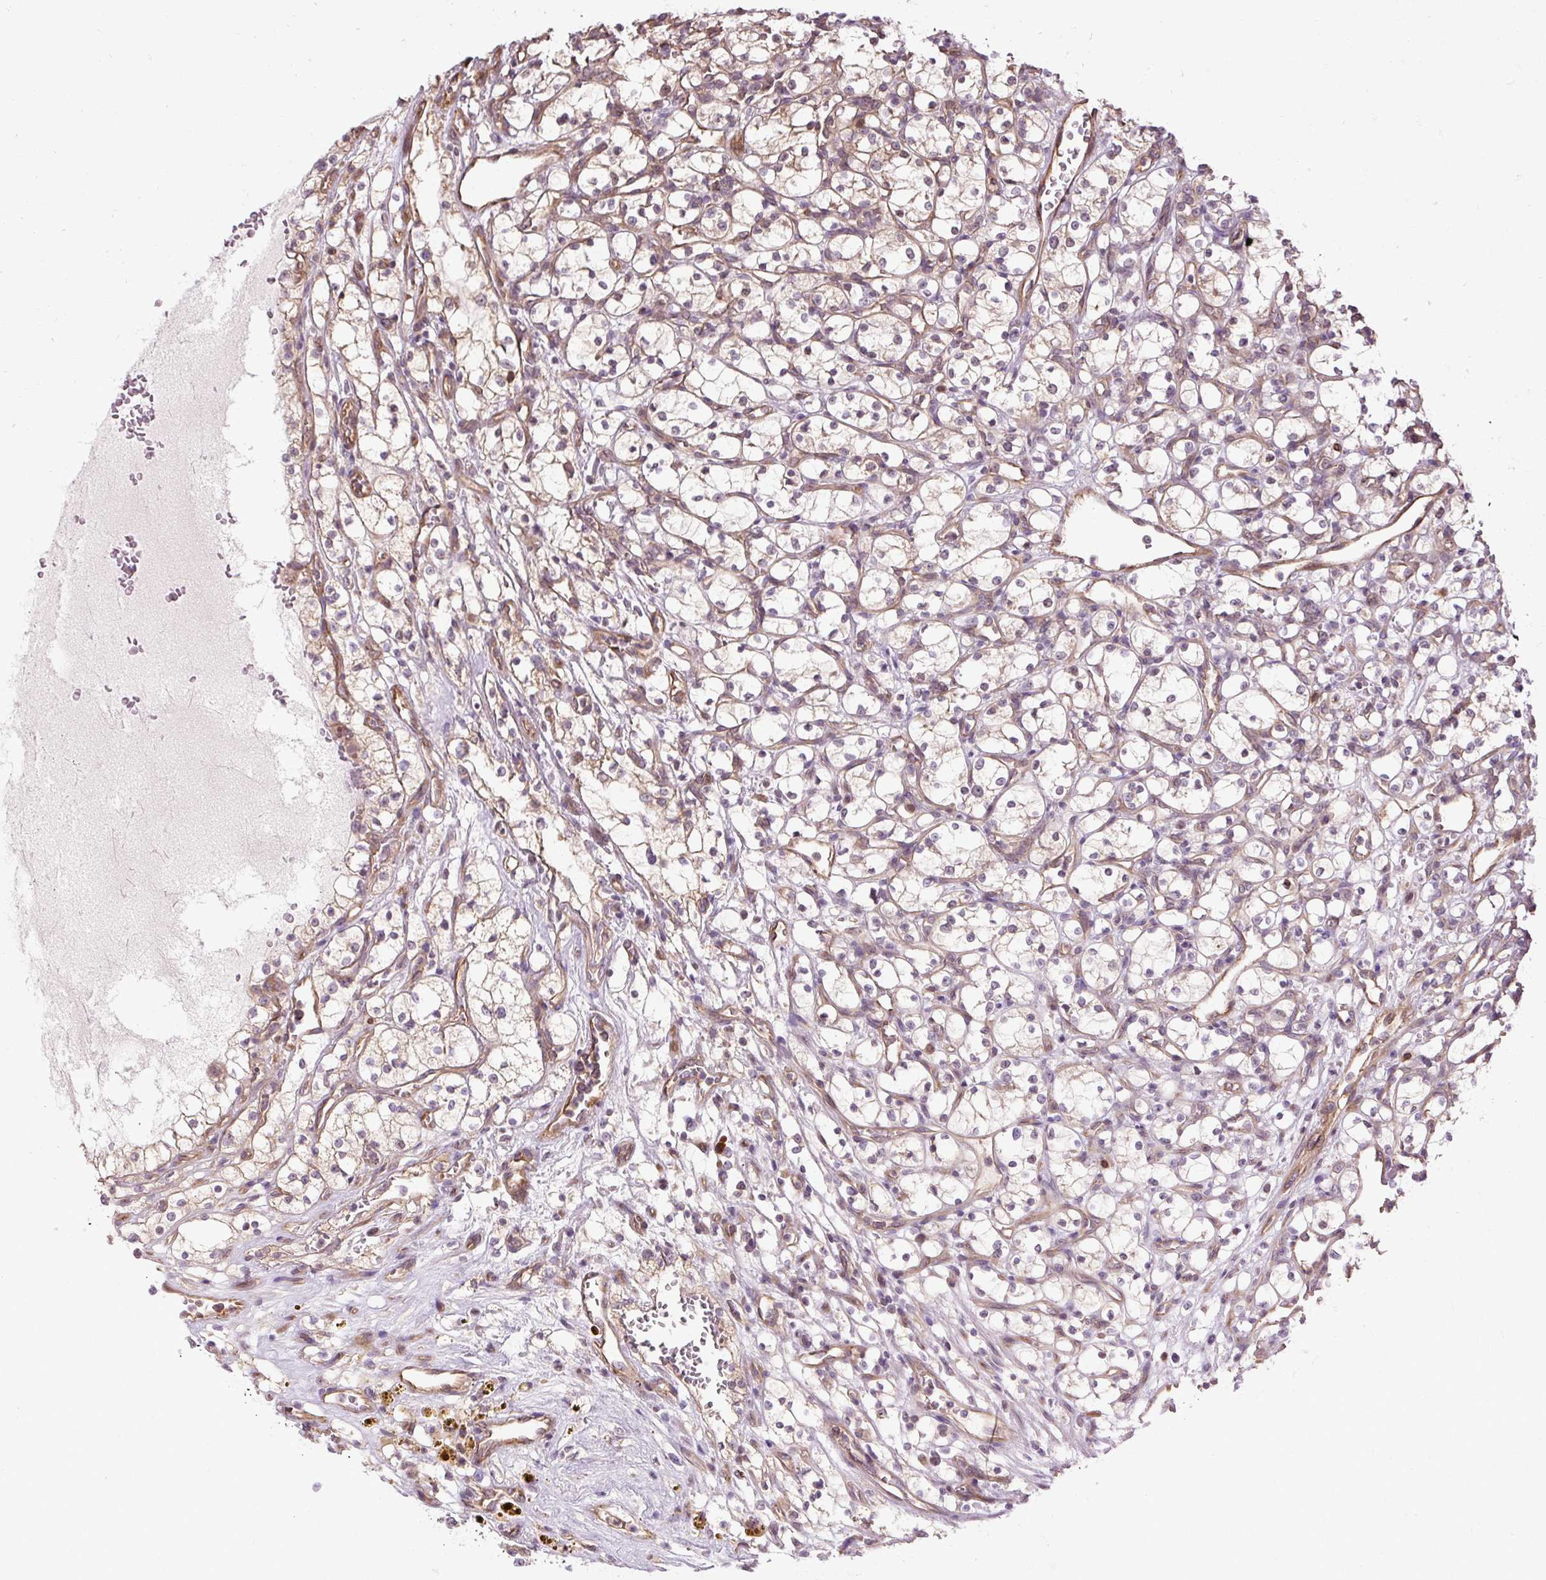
{"staining": {"intensity": "weak", "quantity": ">75%", "location": "cytoplasmic/membranous"}, "tissue": "renal cancer", "cell_type": "Tumor cells", "image_type": "cancer", "snomed": [{"axis": "morphology", "description": "Adenocarcinoma, NOS"}, {"axis": "topography", "description": "Kidney"}], "caption": "Renal cancer (adenocarcinoma) stained with DAB (3,3'-diaminobenzidine) immunohistochemistry reveals low levels of weak cytoplasmic/membranous expression in approximately >75% of tumor cells. (DAB = brown stain, brightfield microscopy at high magnification).", "gene": "FLRT1", "patient": {"sex": "female", "age": 69}}